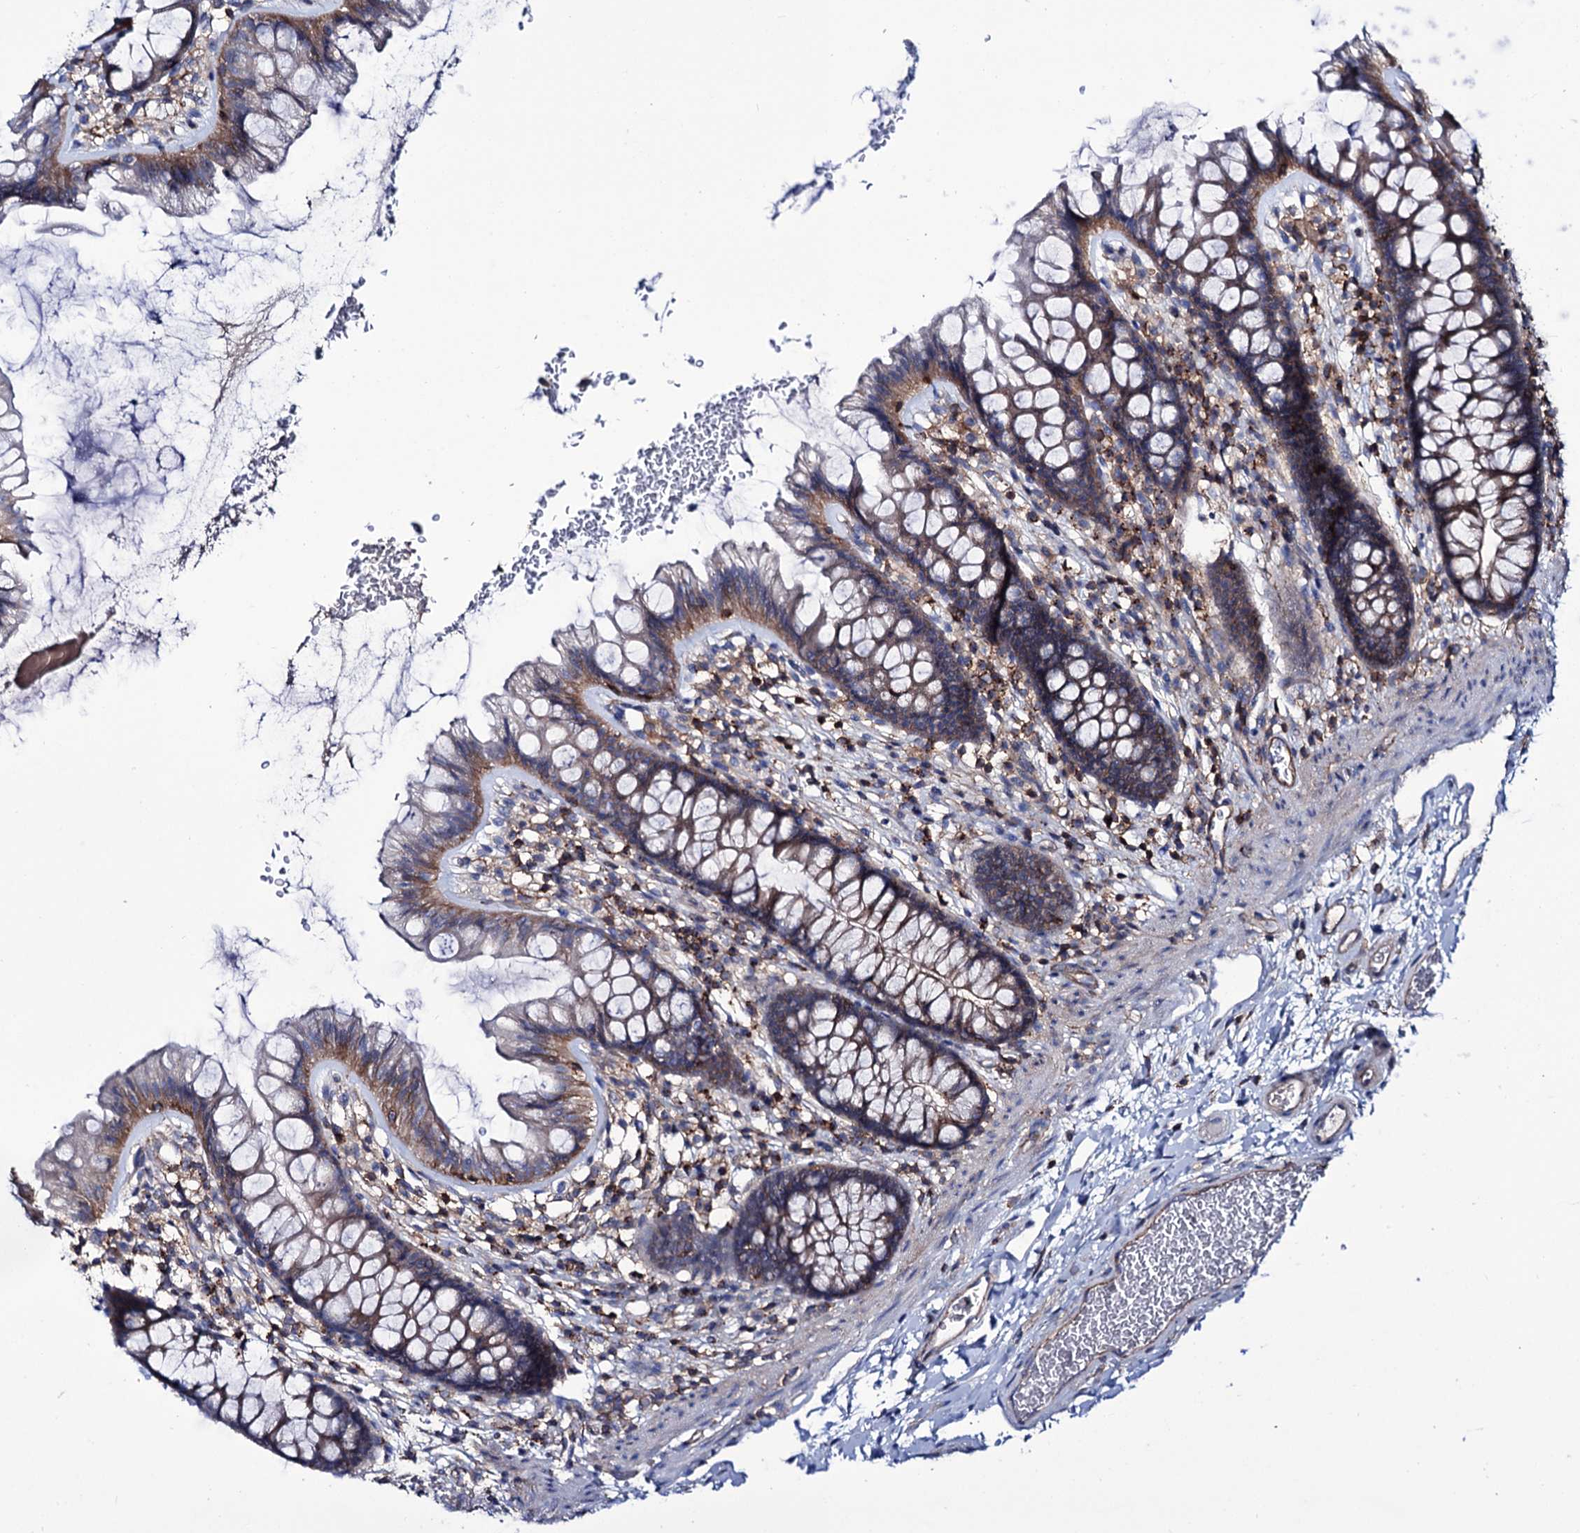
{"staining": {"intensity": "moderate", "quantity": ">75%", "location": "cytoplasmic/membranous"}, "tissue": "colon", "cell_type": "Endothelial cells", "image_type": "normal", "snomed": [{"axis": "morphology", "description": "Normal tissue, NOS"}, {"axis": "topography", "description": "Colon"}], "caption": "Approximately >75% of endothelial cells in benign colon exhibit moderate cytoplasmic/membranous protein expression as visualized by brown immunohistochemical staining.", "gene": "DEF6", "patient": {"sex": "female", "age": 62}}